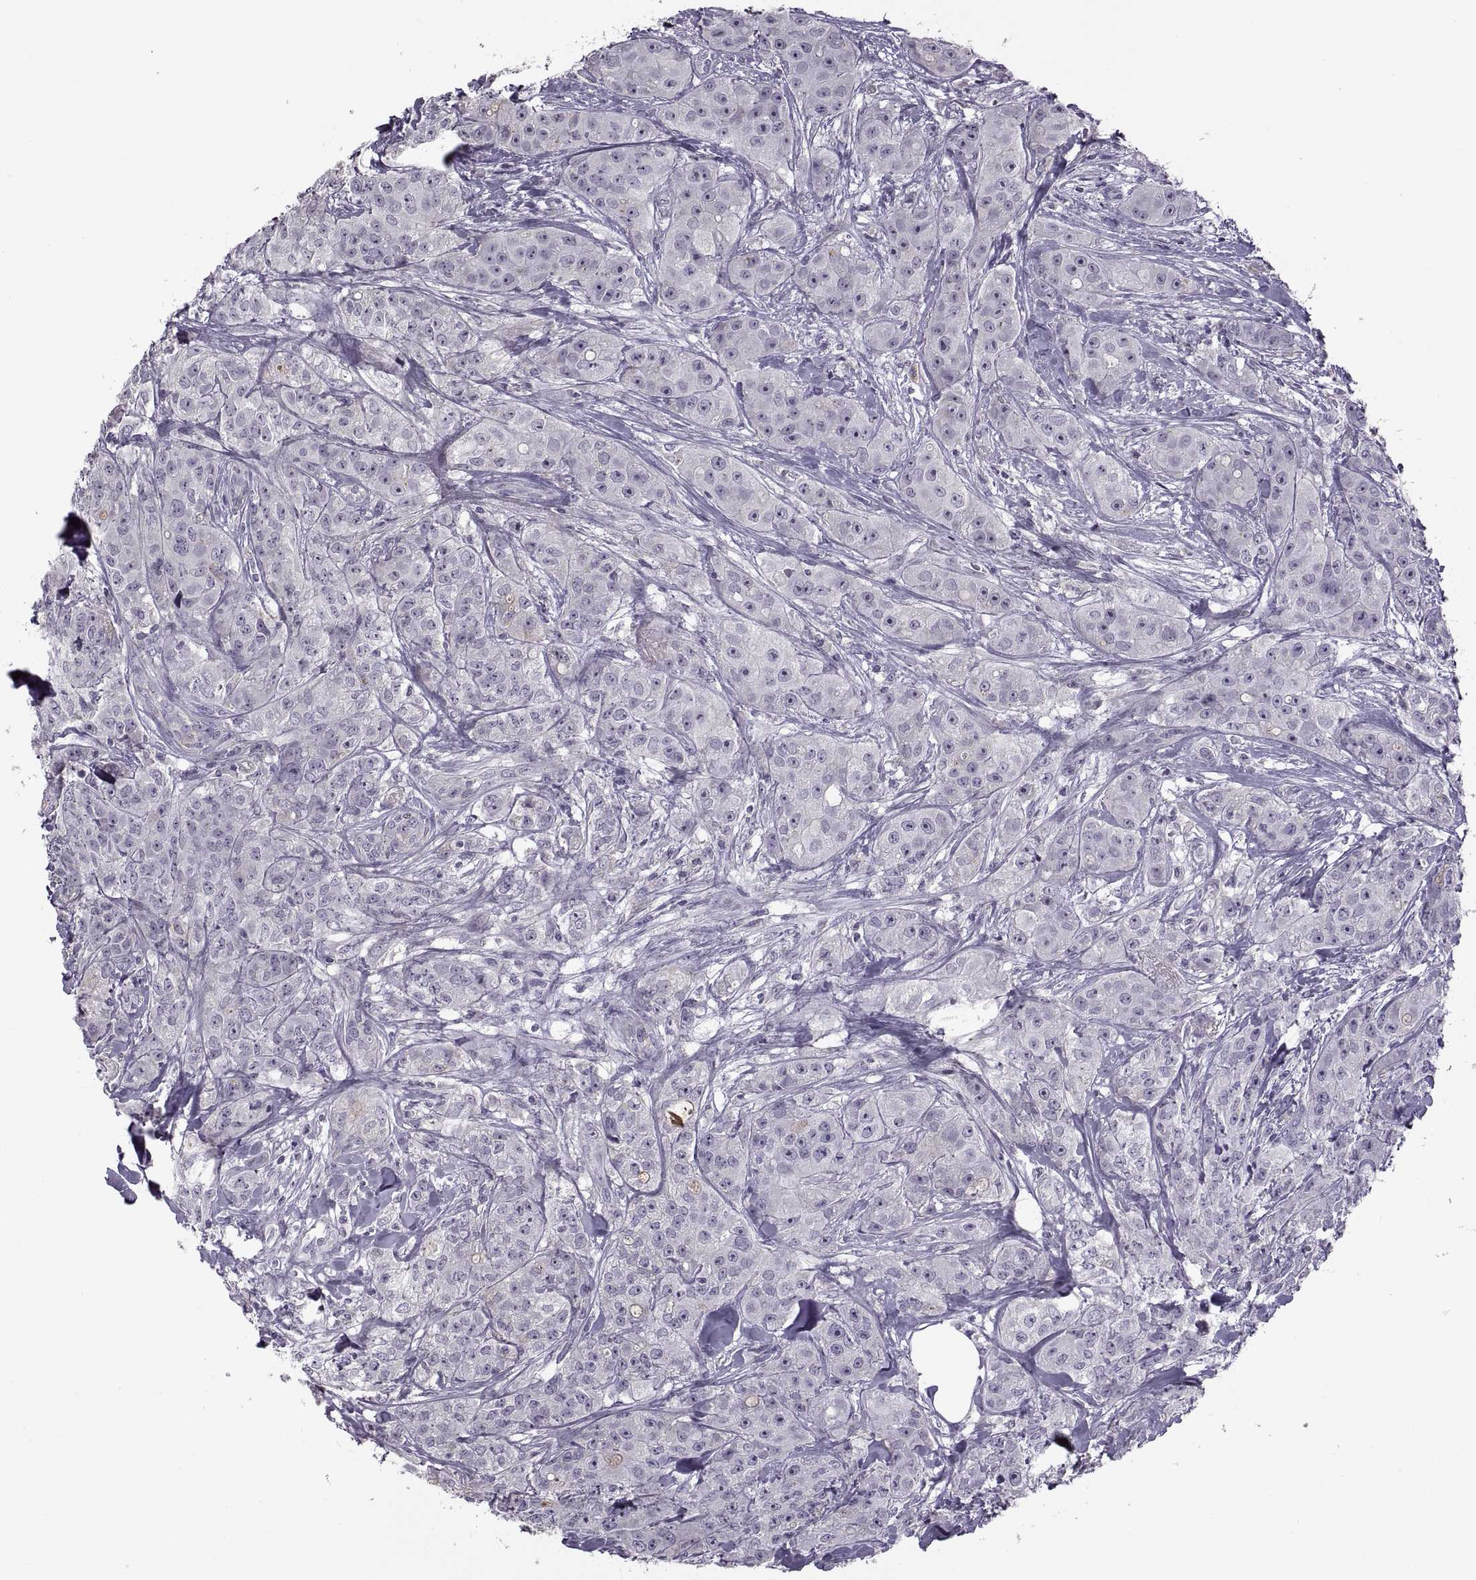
{"staining": {"intensity": "negative", "quantity": "none", "location": "none"}, "tissue": "breast cancer", "cell_type": "Tumor cells", "image_type": "cancer", "snomed": [{"axis": "morphology", "description": "Duct carcinoma"}, {"axis": "topography", "description": "Breast"}], "caption": "This is a micrograph of IHC staining of breast cancer (invasive ductal carcinoma), which shows no expression in tumor cells.", "gene": "RSPH6A", "patient": {"sex": "female", "age": 43}}